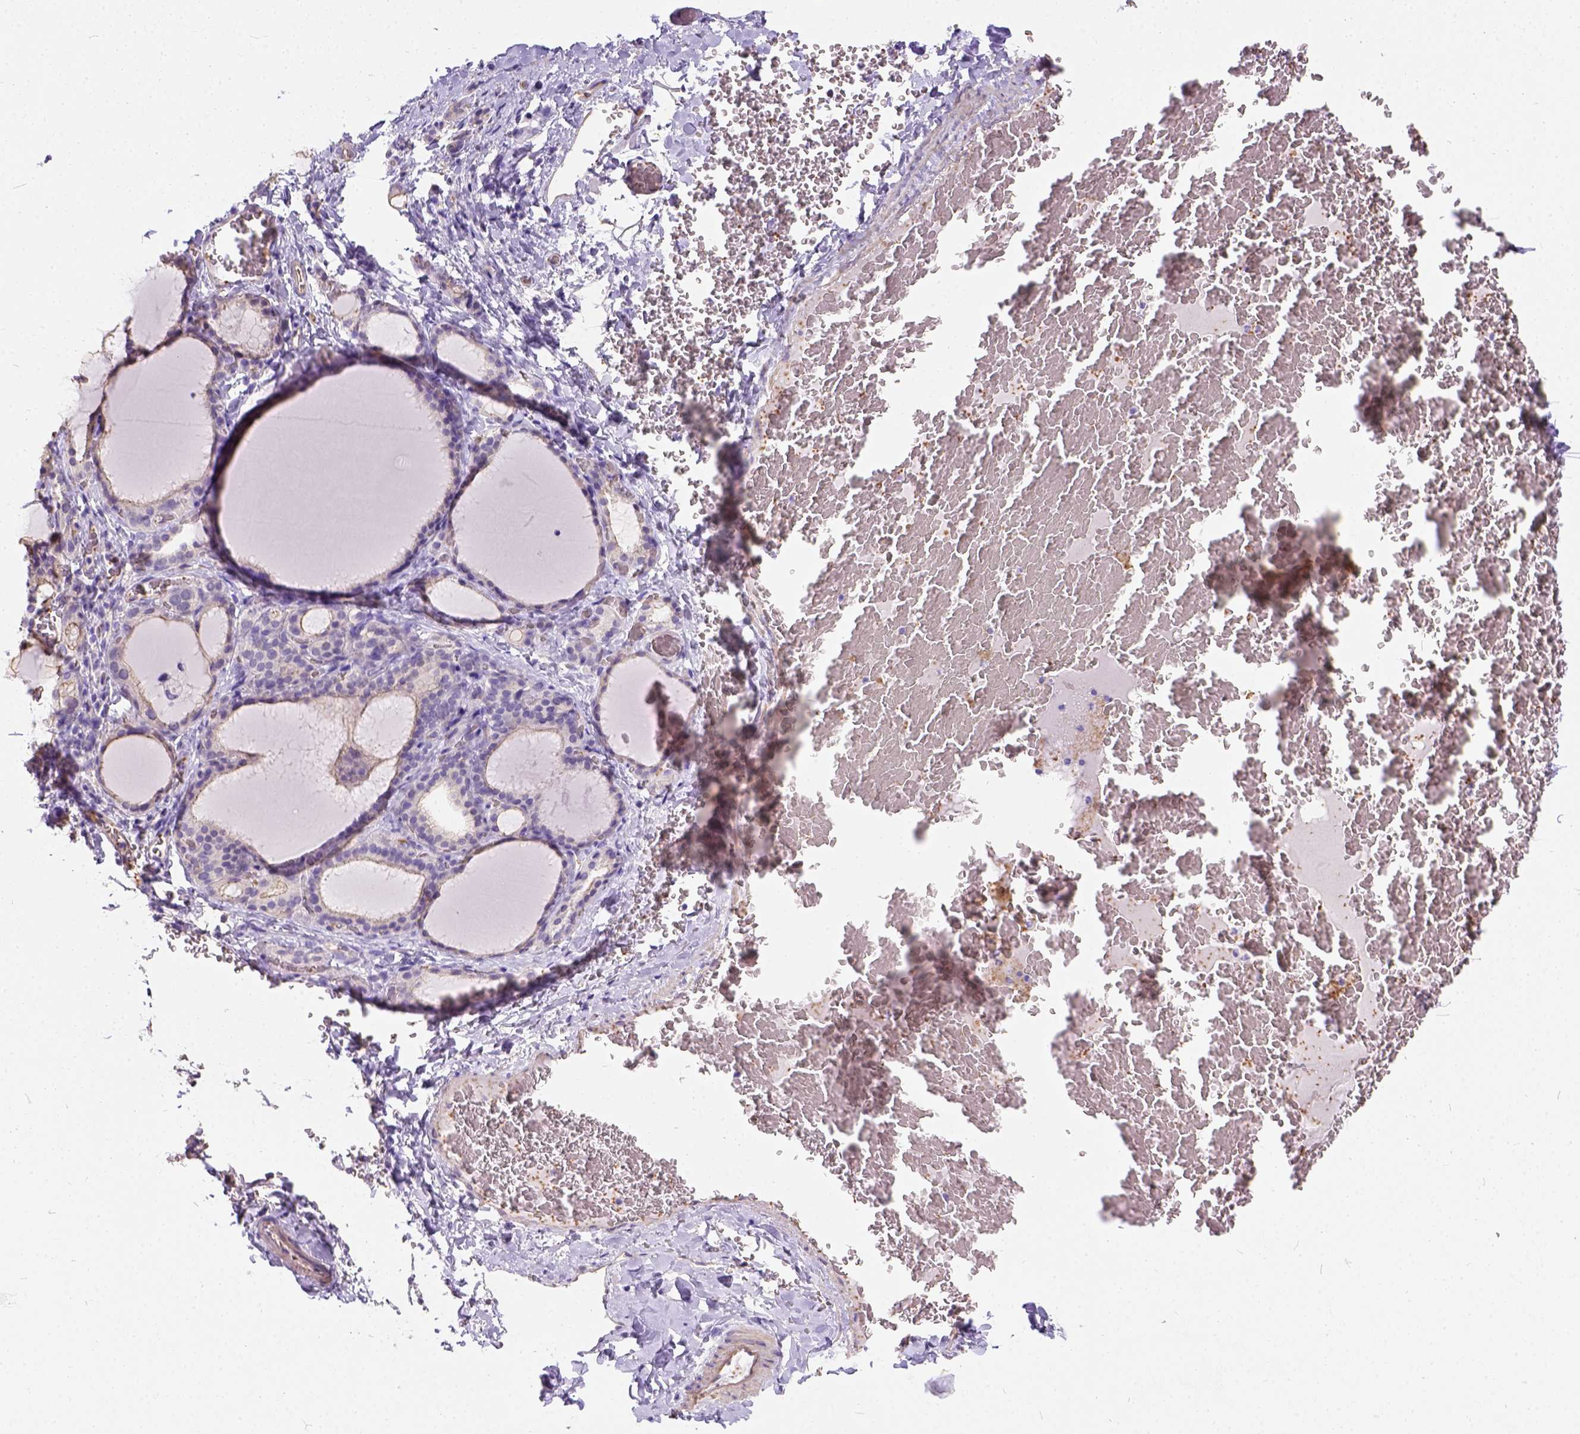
{"staining": {"intensity": "negative", "quantity": "none", "location": "none"}, "tissue": "thyroid gland", "cell_type": "Glandular cells", "image_type": "normal", "snomed": [{"axis": "morphology", "description": "Normal tissue, NOS"}, {"axis": "morphology", "description": "Hyperplasia, NOS"}, {"axis": "topography", "description": "Thyroid gland"}], "caption": "Human thyroid gland stained for a protein using immunohistochemistry reveals no staining in glandular cells.", "gene": "PHF7", "patient": {"sex": "female", "age": 27}}